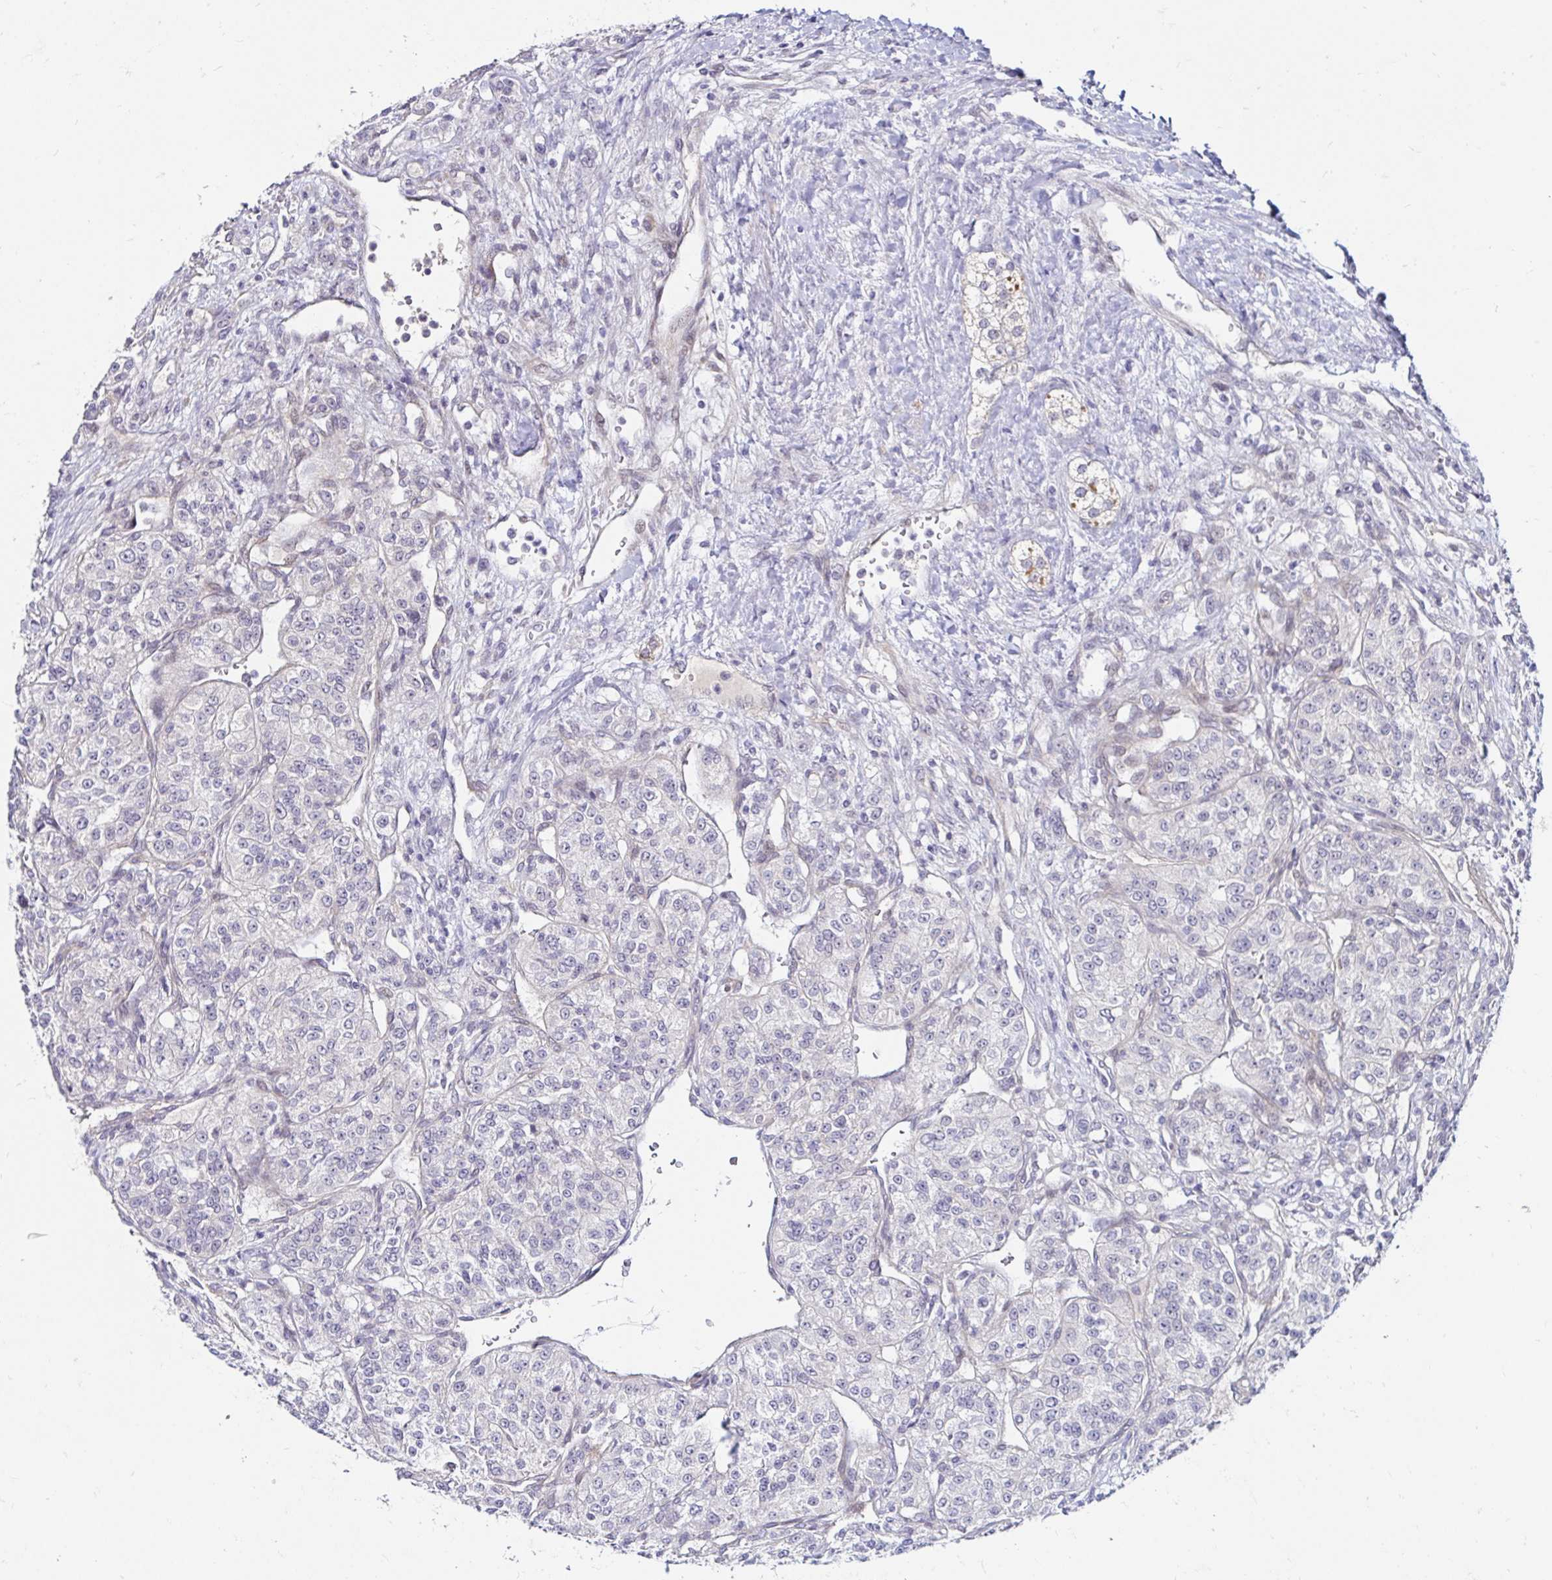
{"staining": {"intensity": "negative", "quantity": "none", "location": "none"}, "tissue": "renal cancer", "cell_type": "Tumor cells", "image_type": "cancer", "snomed": [{"axis": "morphology", "description": "Adenocarcinoma, NOS"}, {"axis": "topography", "description": "Kidney"}], "caption": "Tumor cells are negative for brown protein staining in adenocarcinoma (renal).", "gene": "GUCY1A1", "patient": {"sex": "female", "age": 63}}